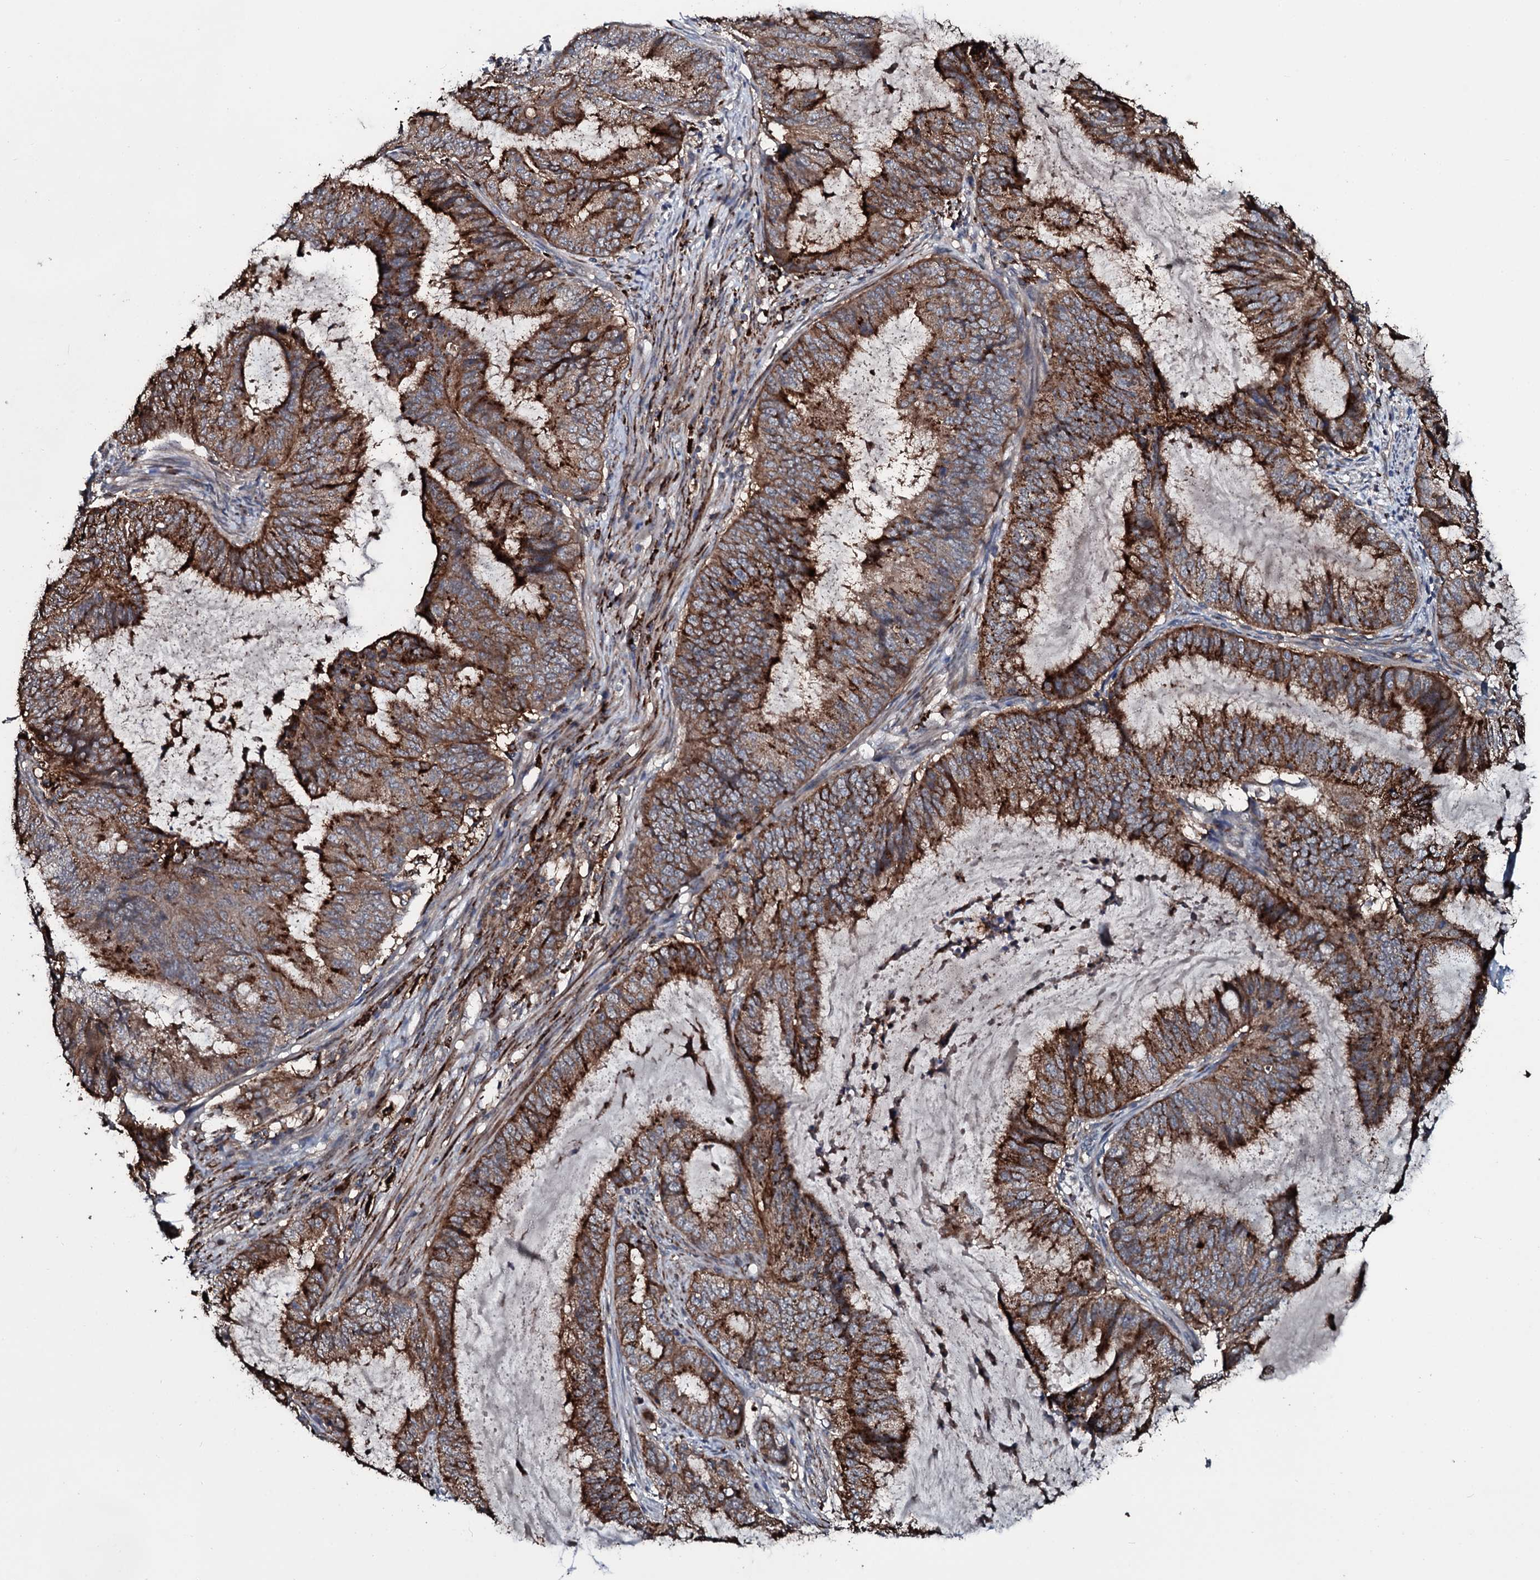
{"staining": {"intensity": "strong", "quantity": ">75%", "location": "cytoplasmic/membranous"}, "tissue": "endometrial cancer", "cell_type": "Tumor cells", "image_type": "cancer", "snomed": [{"axis": "morphology", "description": "Adenocarcinoma, NOS"}, {"axis": "topography", "description": "Endometrium"}], "caption": "Adenocarcinoma (endometrial) stained with IHC shows strong cytoplasmic/membranous positivity in about >75% of tumor cells.", "gene": "TPGS2", "patient": {"sex": "female", "age": 81}}